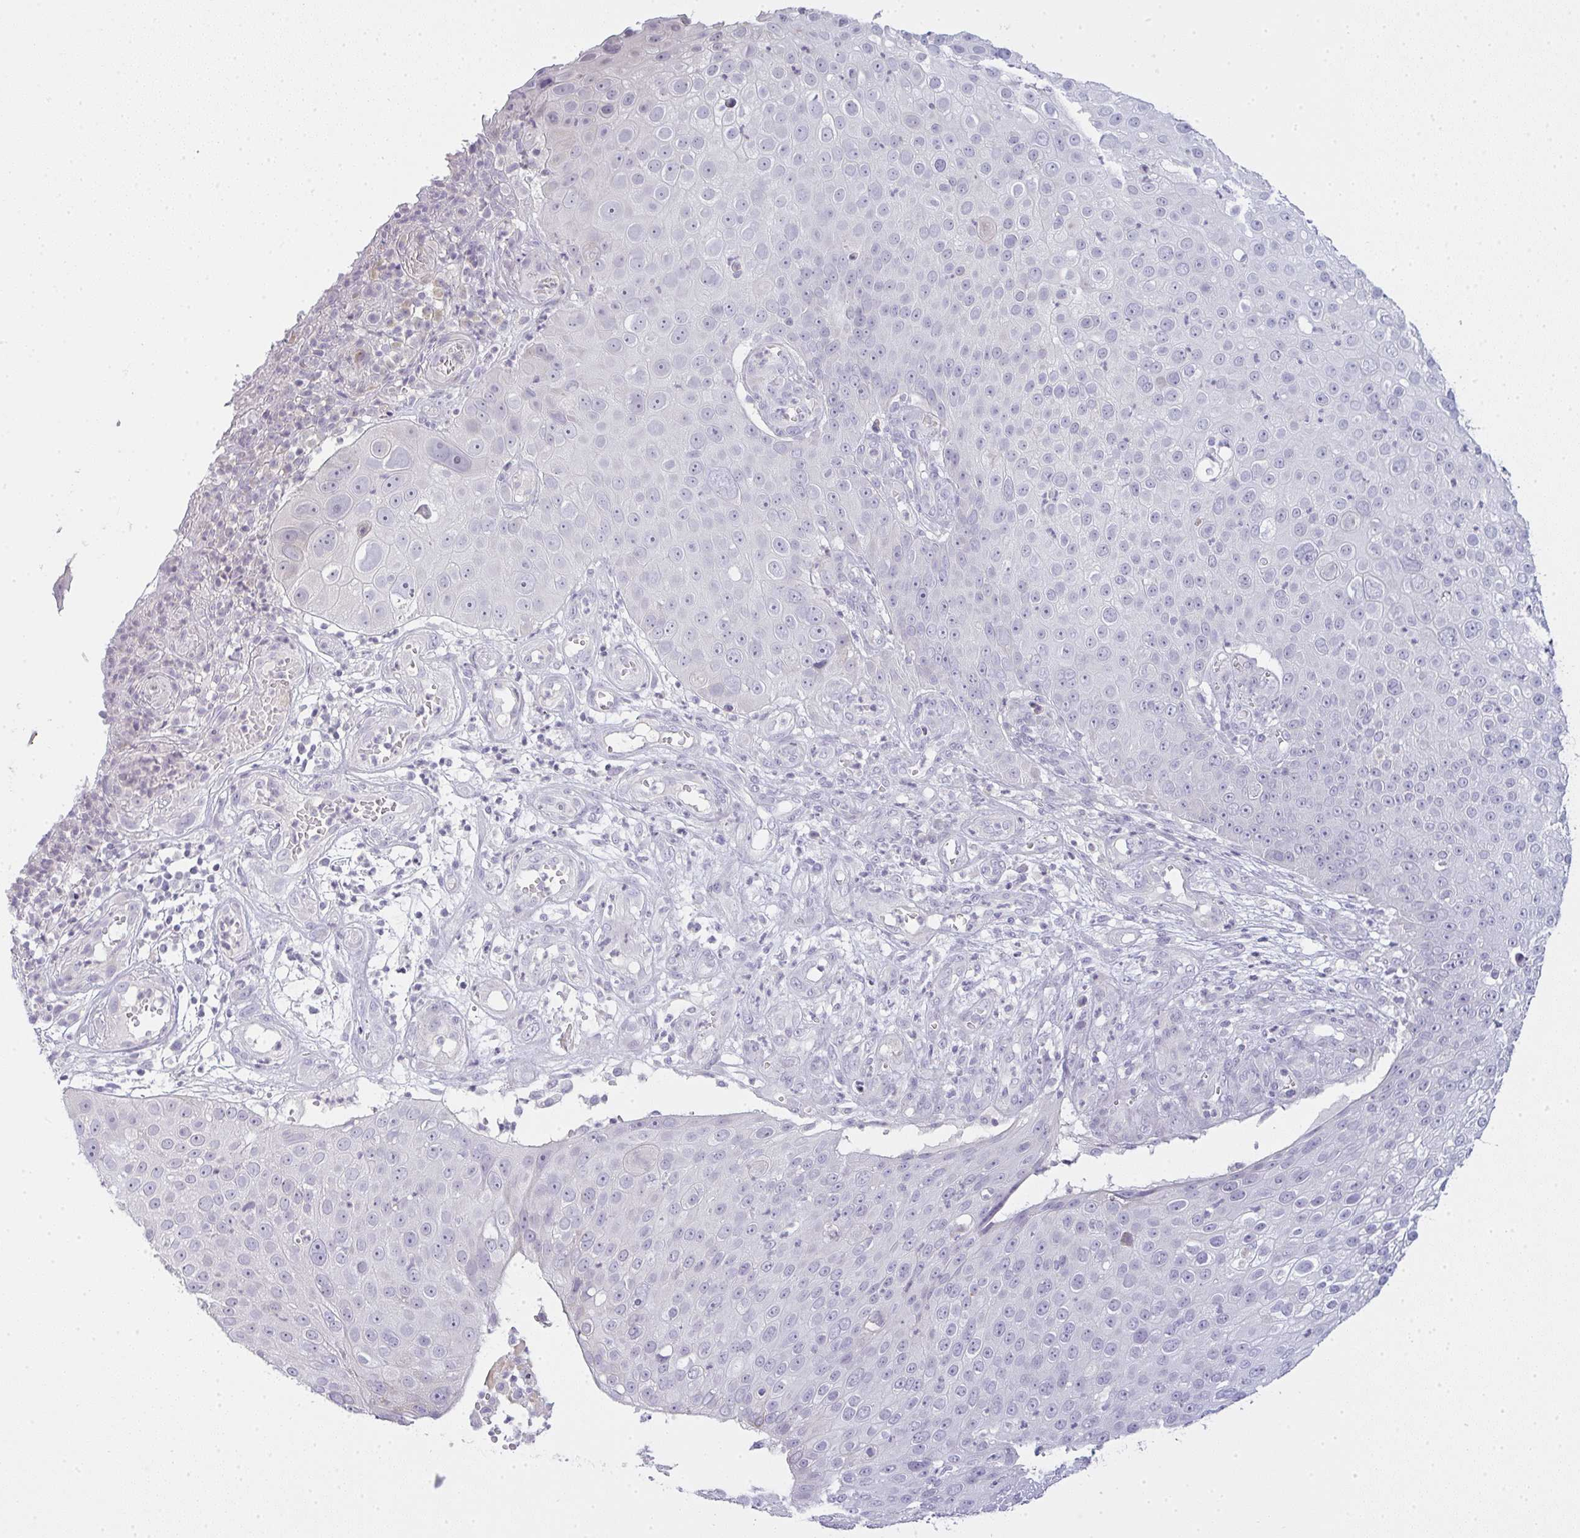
{"staining": {"intensity": "negative", "quantity": "none", "location": "none"}, "tissue": "skin cancer", "cell_type": "Tumor cells", "image_type": "cancer", "snomed": [{"axis": "morphology", "description": "Squamous cell carcinoma, NOS"}, {"axis": "topography", "description": "Skin"}], "caption": "Image shows no protein expression in tumor cells of skin cancer tissue. Brightfield microscopy of IHC stained with DAB (3,3'-diaminobenzidine) (brown) and hematoxylin (blue), captured at high magnification.", "gene": "SIRPB2", "patient": {"sex": "male", "age": 71}}